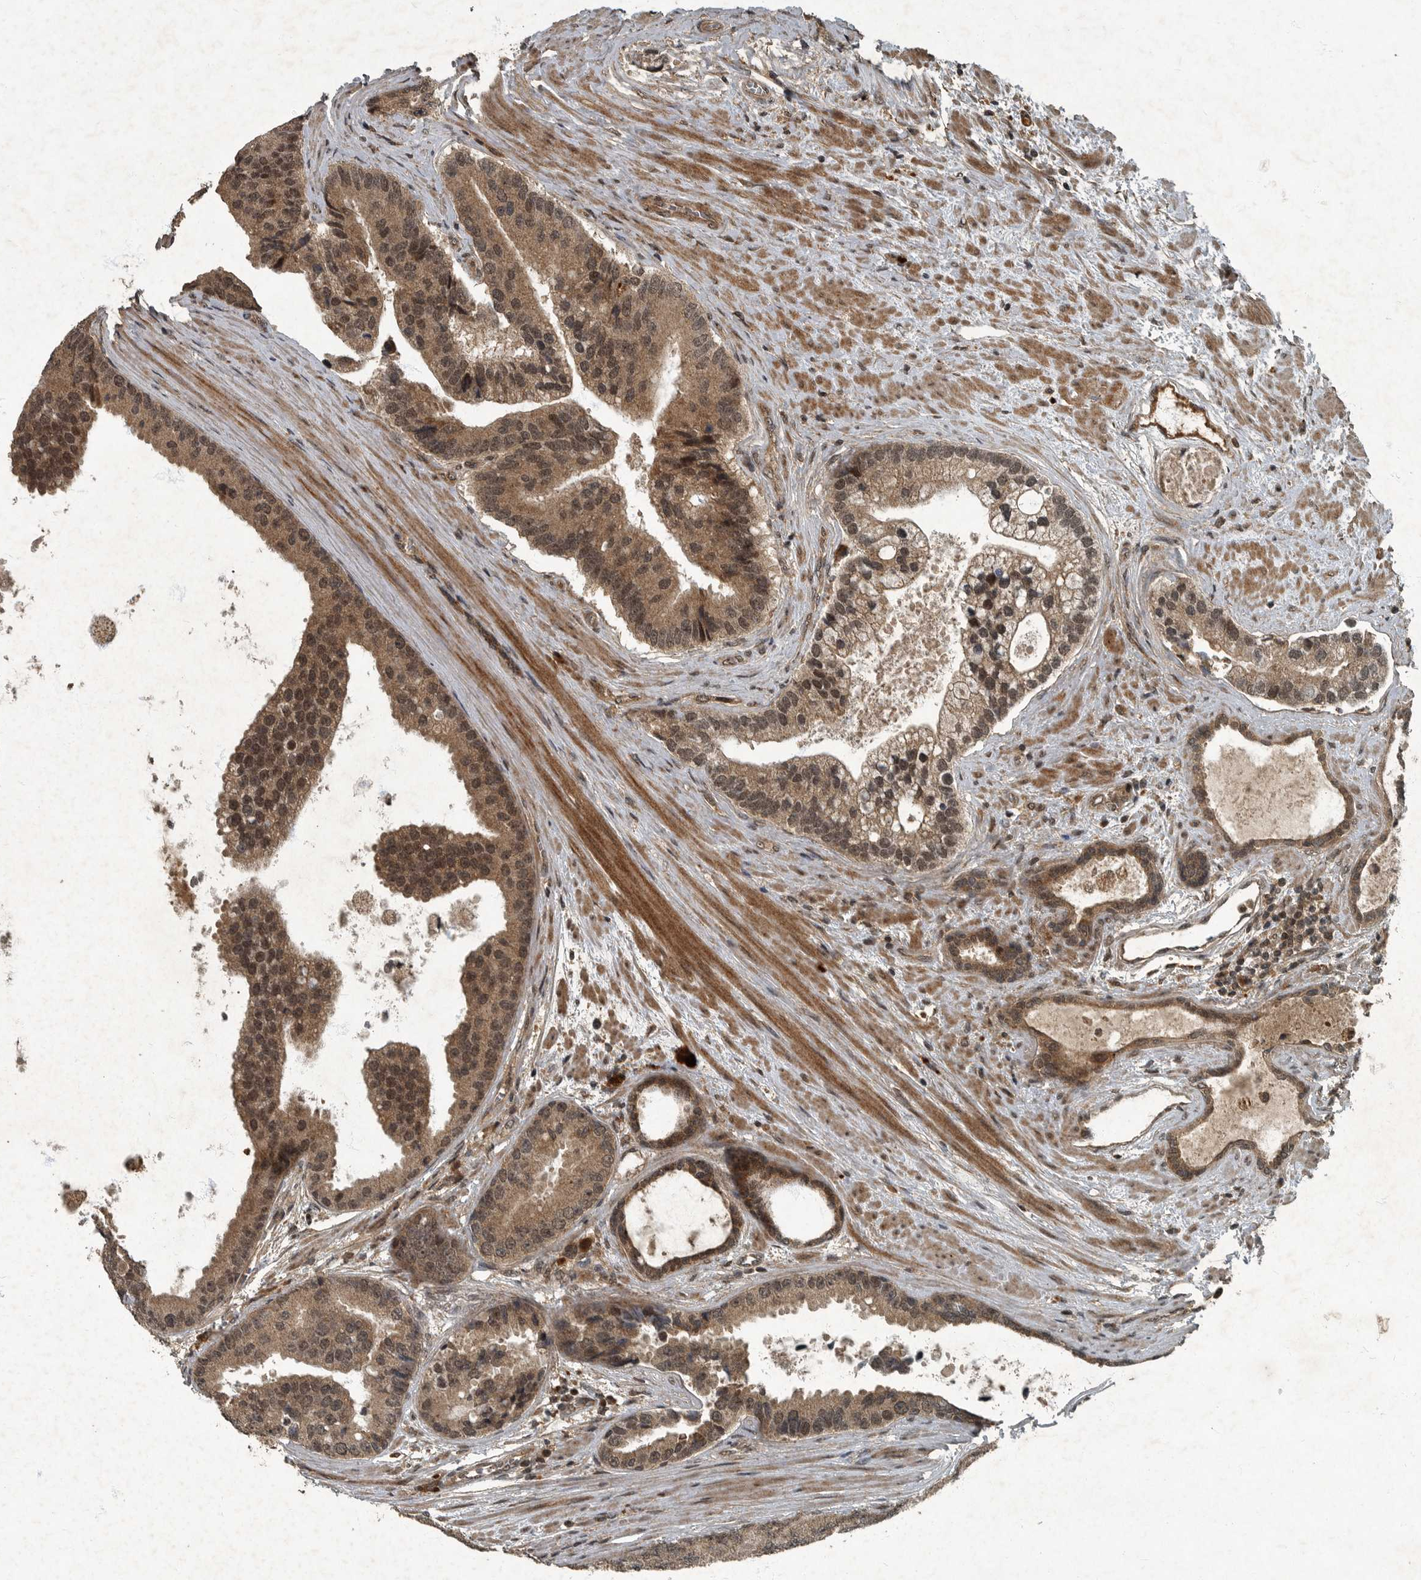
{"staining": {"intensity": "moderate", "quantity": ">75%", "location": "cytoplasmic/membranous,nuclear"}, "tissue": "prostate cancer", "cell_type": "Tumor cells", "image_type": "cancer", "snomed": [{"axis": "morphology", "description": "Adenocarcinoma, High grade"}, {"axis": "topography", "description": "Prostate"}], "caption": "This photomicrograph exhibits IHC staining of human high-grade adenocarcinoma (prostate), with medium moderate cytoplasmic/membranous and nuclear staining in about >75% of tumor cells.", "gene": "FOXO1", "patient": {"sex": "male", "age": 70}}